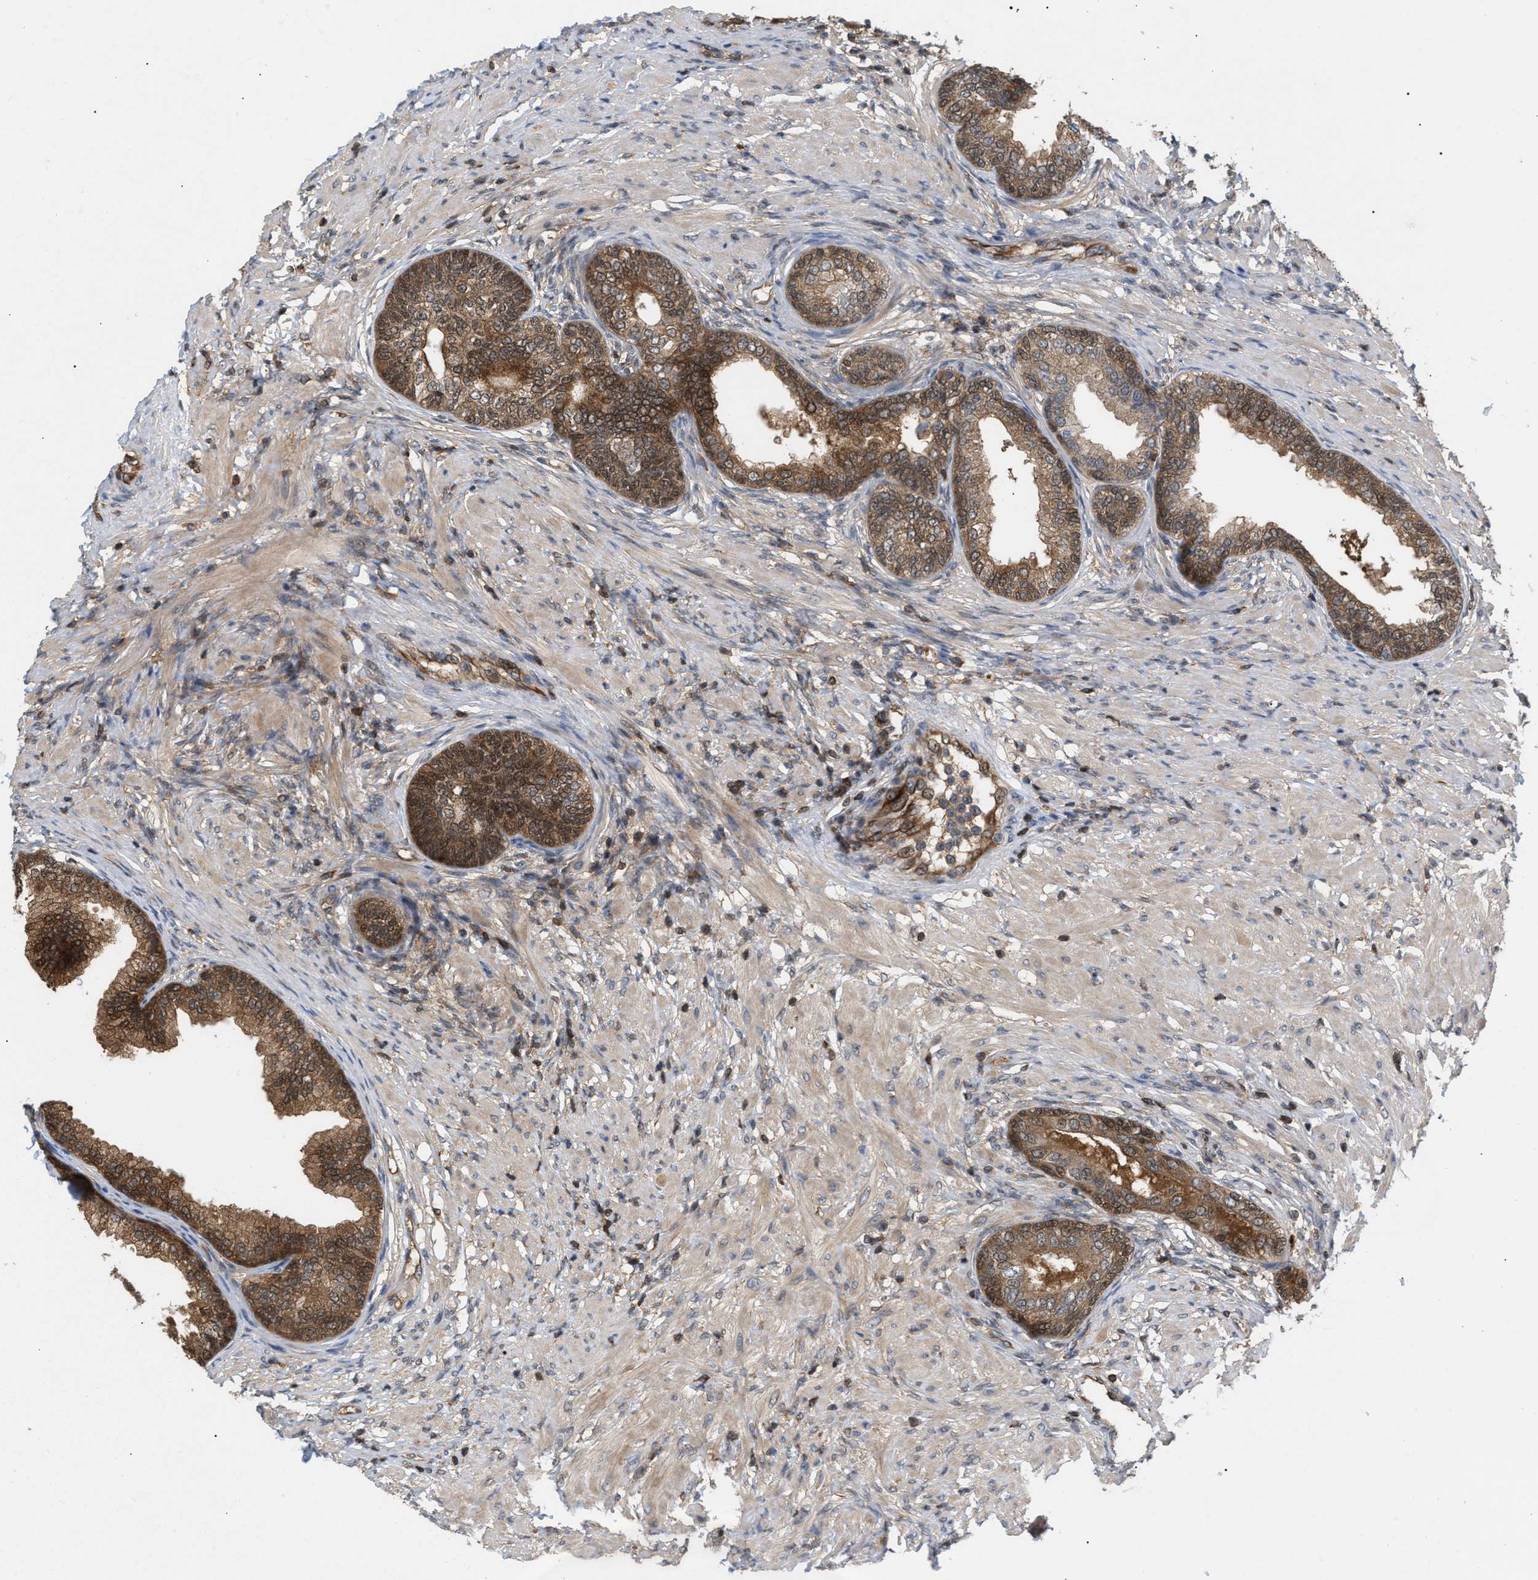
{"staining": {"intensity": "moderate", "quantity": ">75%", "location": "cytoplasmic/membranous,nuclear"}, "tissue": "prostate", "cell_type": "Glandular cells", "image_type": "normal", "snomed": [{"axis": "morphology", "description": "Normal tissue, NOS"}, {"axis": "topography", "description": "Prostate"}], "caption": "A high-resolution photomicrograph shows IHC staining of benign prostate, which exhibits moderate cytoplasmic/membranous,nuclear expression in approximately >75% of glandular cells.", "gene": "GLOD4", "patient": {"sex": "male", "age": 76}}